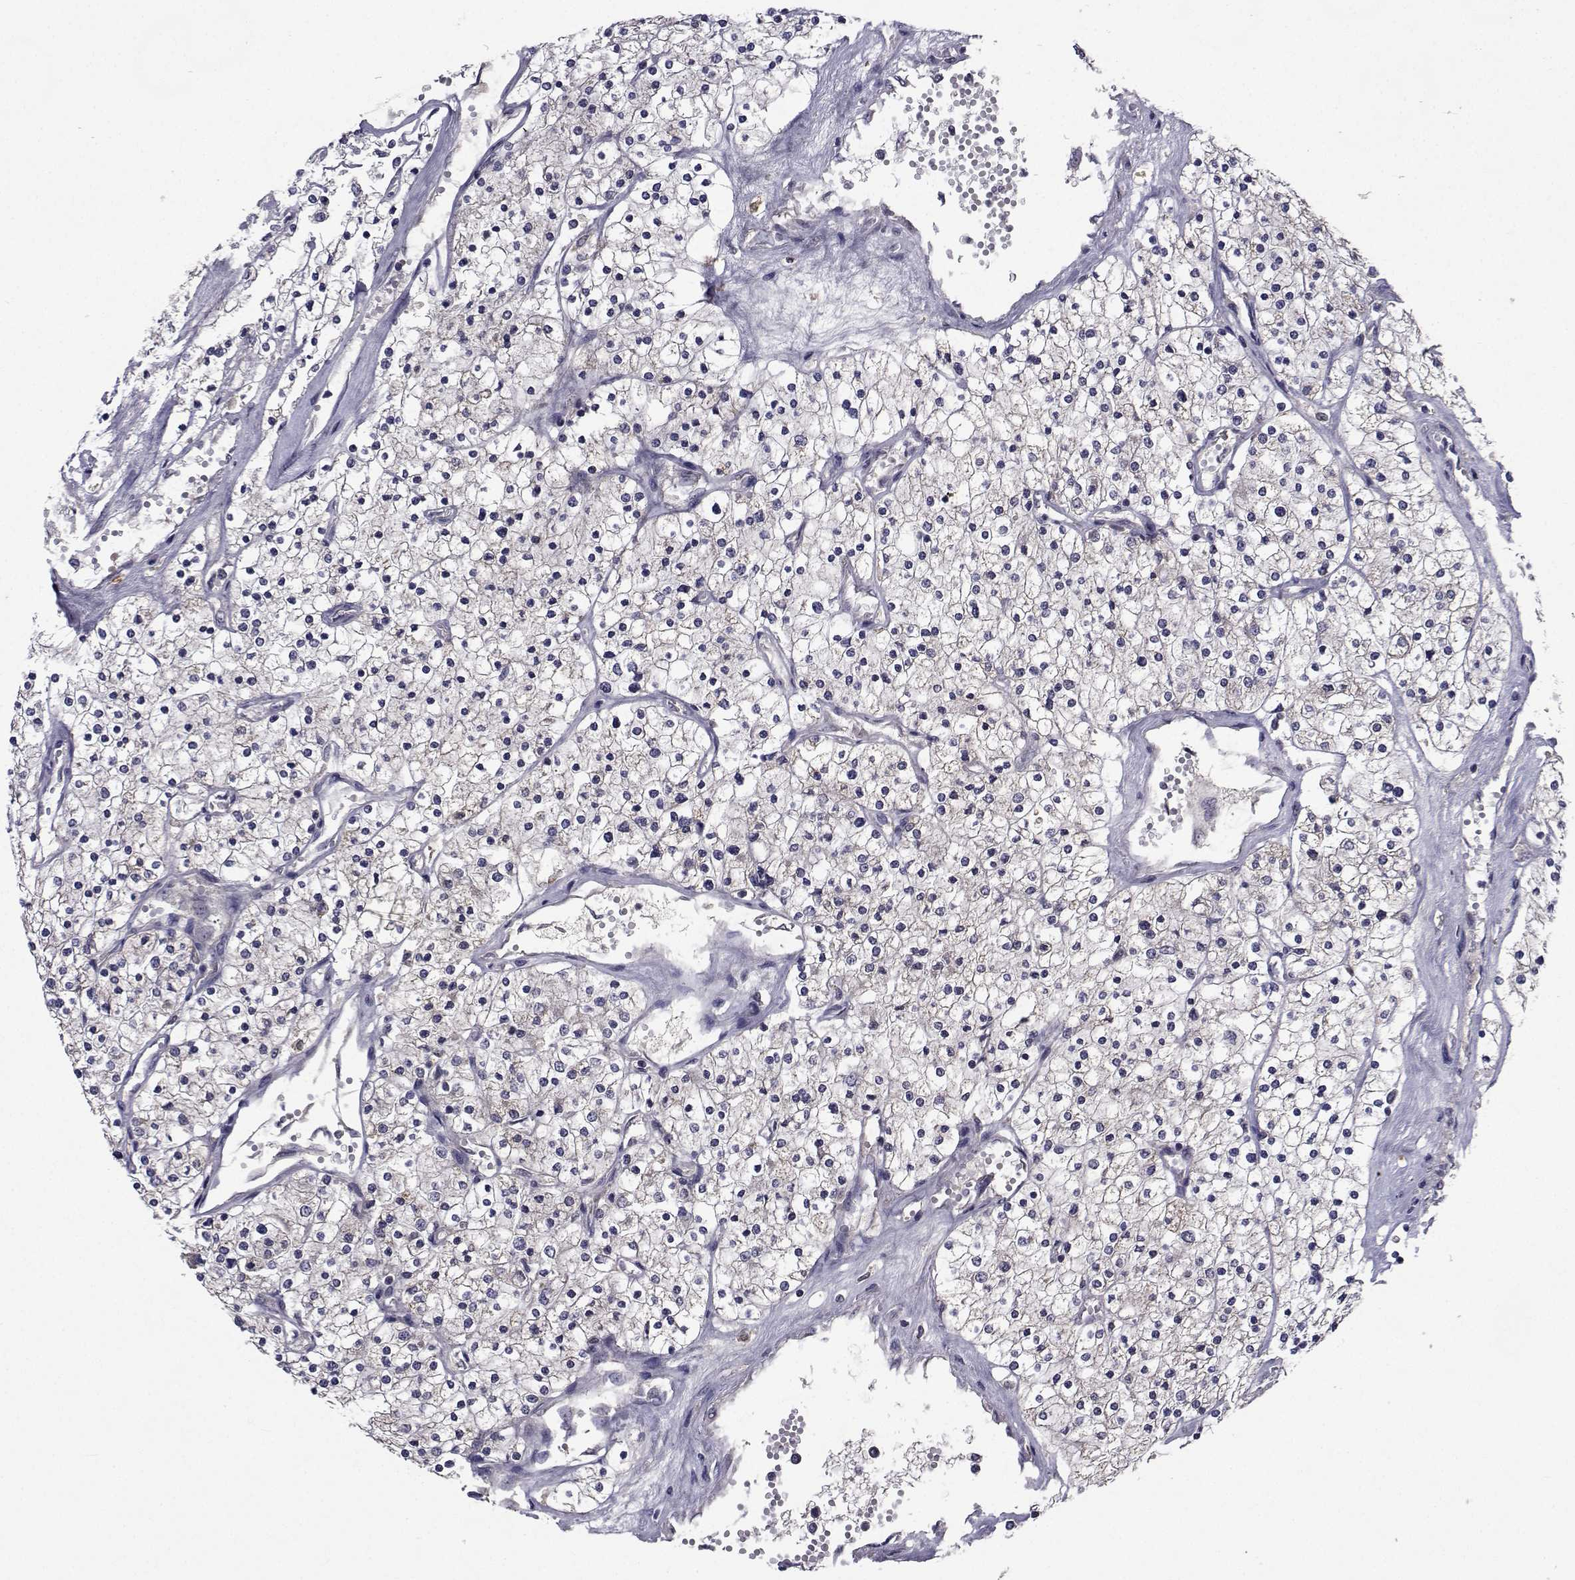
{"staining": {"intensity": "negative", "quantity": "none", "location": "none"}, "tissue": "renal cancer", "cell_type": "Tumor cells", "image_type": "cancer", "snomed": [{"axis": "morphology", "description": "Adenocarcinoma, NOS"}, {"axis": "topography", "description": "Kidney"}], "caption": "The histopathology image shows no significant expression in tumor cells of renal cancer (adenocarcinoma).", "gene": "CYP2S1", "patient": {"sex": "male", "age": 80}}